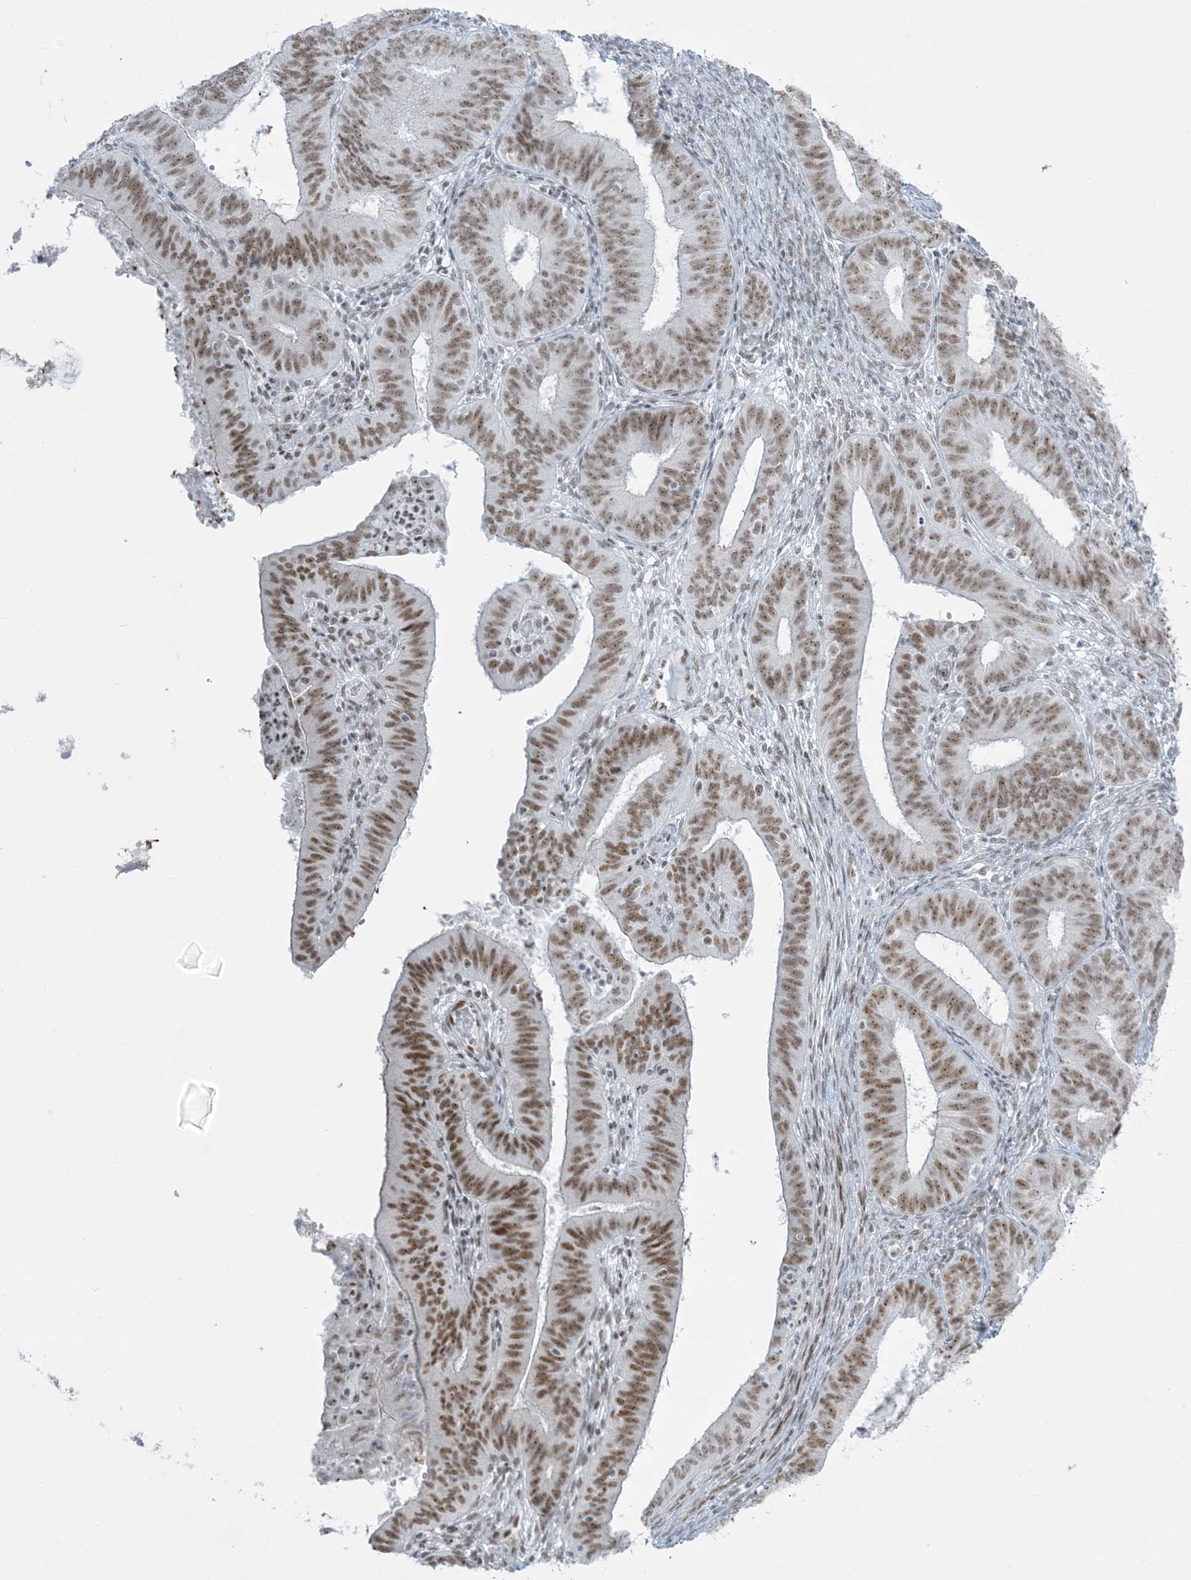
{"staining": {"intensity": "moderate", "quantity": ">75%", "location": "nuclear"}, "tissue": "endometrial cancer", "cell_type": "Tumor cells", "image_type": "cancer", "snomed": [{"axis": "morphology", "description": "Adenocarcinoma, NOS"}, {"axis": "topography", "description": "Endometrium"}], "caption": "Moderate nuclear protein positivity is appreciated in about >75% of tumor cells in endometrial adenocarcinoma. Immunohistochemistry (ihc) stains the protein in brown and the nuclei are stained blue.", "gene": "ZNF787", "patient": {"sex": "female", "age": 51}}